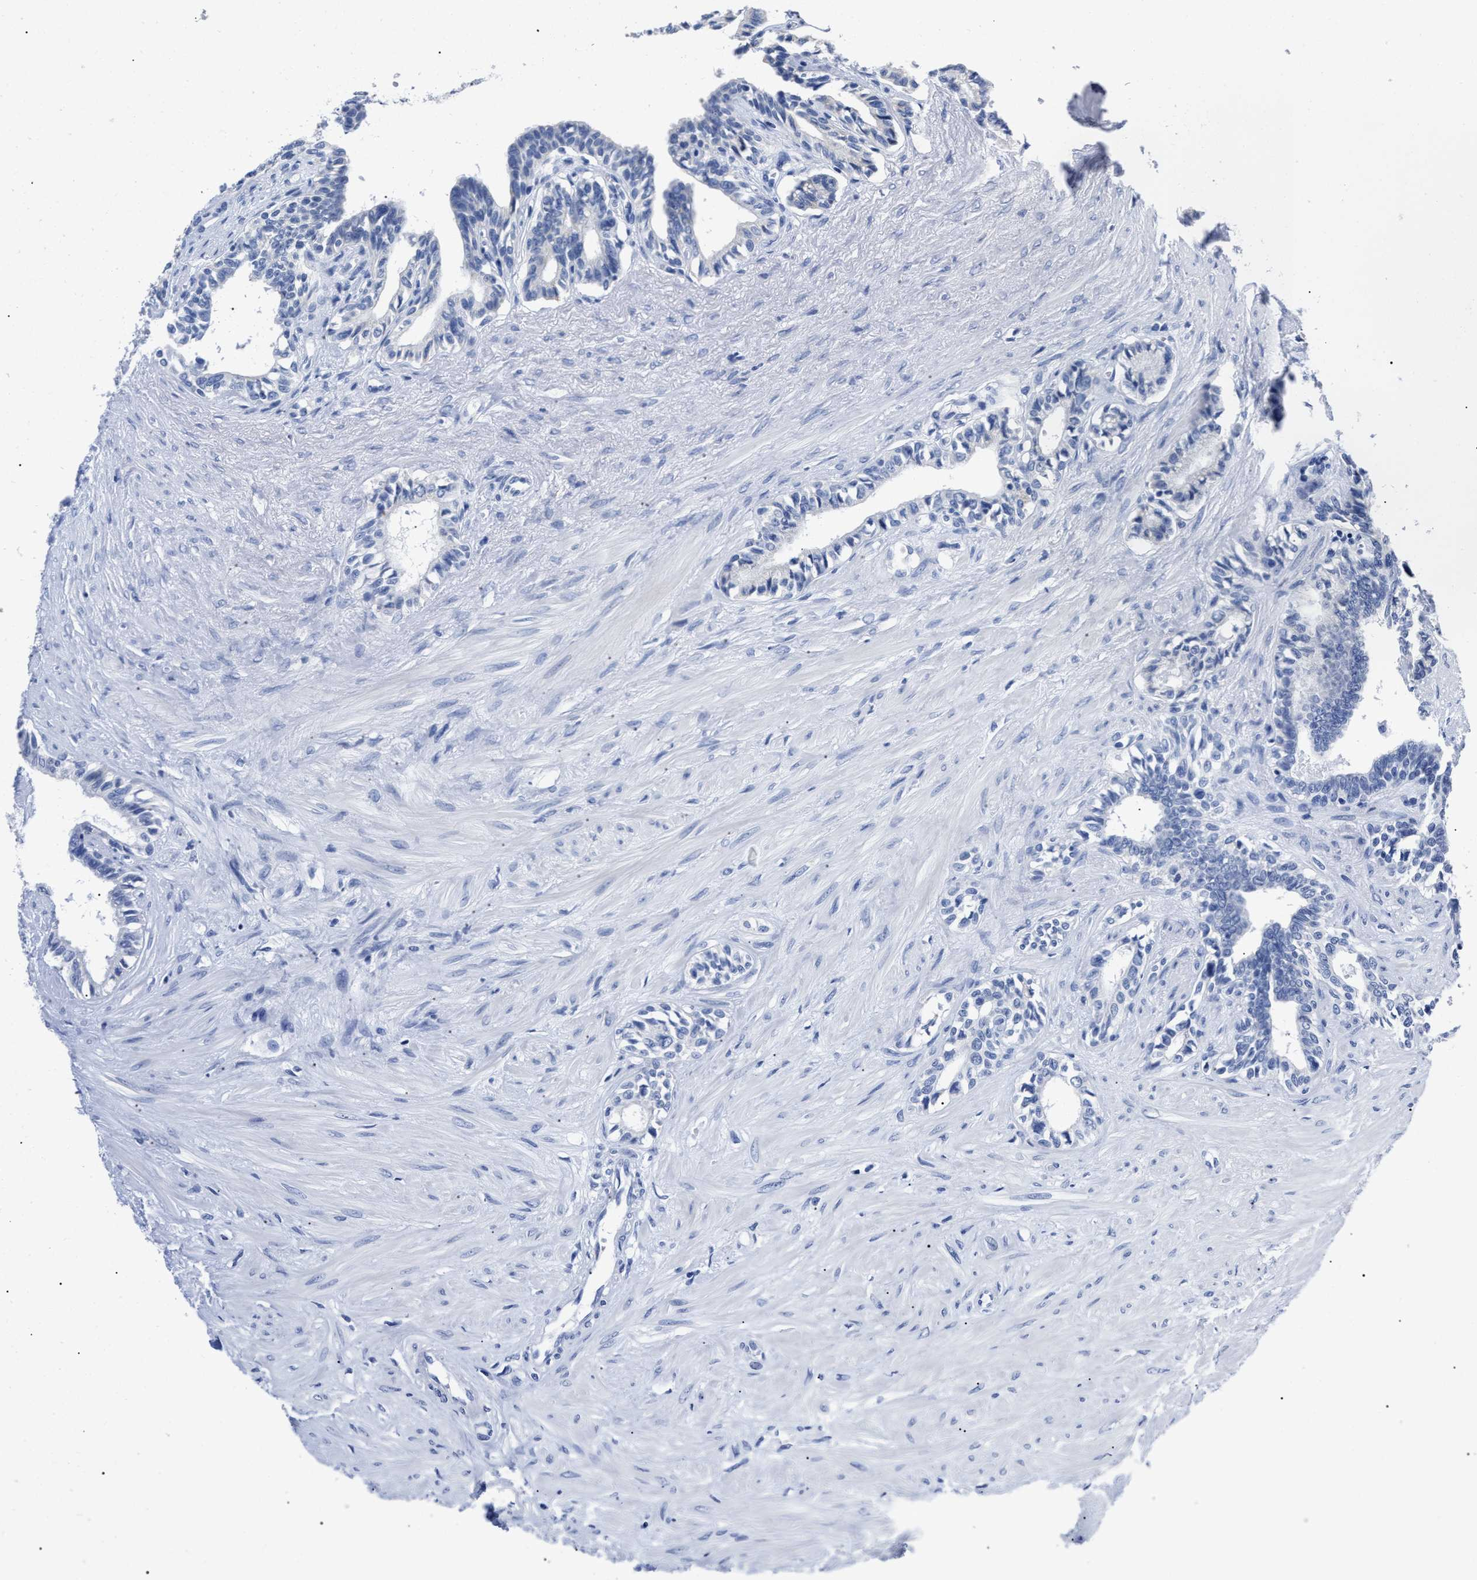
{"staining": {"intensity": "negative", "quantity": "none", "location": "none"}, "tissue": "seminal vesicle", "cell_type": "Glandular cells", "image_type": "normal", "snomed": [{"axis": "morphology", "description": "Normal tissue, NOS"}, {"axis": "morphology", "description": "Adenocarcinoma, High grade"}, {"axis": "topography", "description": "Prostate"}, {"axis": "topography", "description": "Seminal veicle"}], "caption": "IHC micrograph of normal seminal vesicle stained for a protein (brown), which reveals no staining in glandular cells.", "gene": "ALPG", "patient": {"sex": "male", "age": 55}}